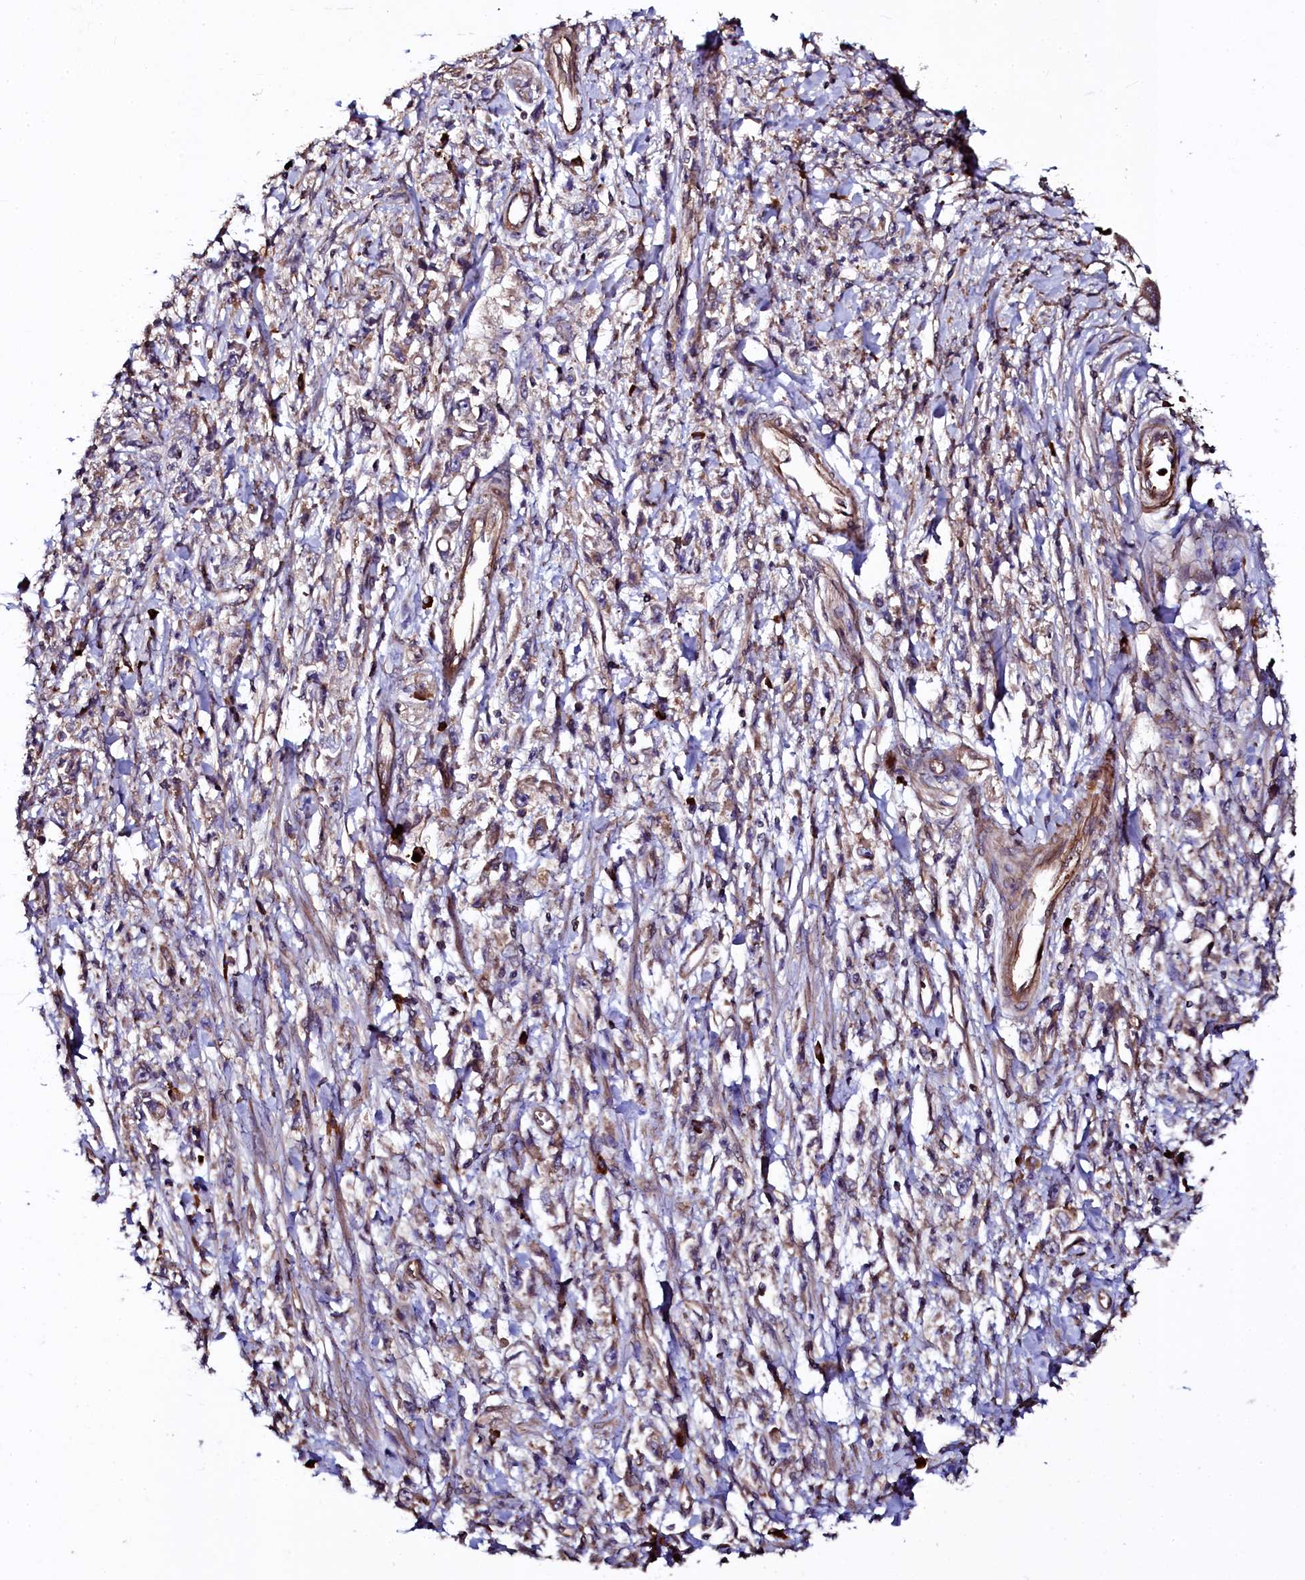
{"staining": {"intensity": "moderate", "quantity": "25%-75%", "location": "cytoplasmic/membranous"}, "tissue": "stomach cancer", "cell_type": "Tumor cells", "image_type": "cancer", "snomed": [{"axis": "morphology", "description": "Adenocarcinoma, NOS"}, {"axis": "topography", "description": "Stomach"}], "caption": "Human stomach adenocarcinoma stained with a protein marker displays moderate staining in tumor cells.", "gene": "USPL1", "patient": {"sex": "female", "age": 59}}